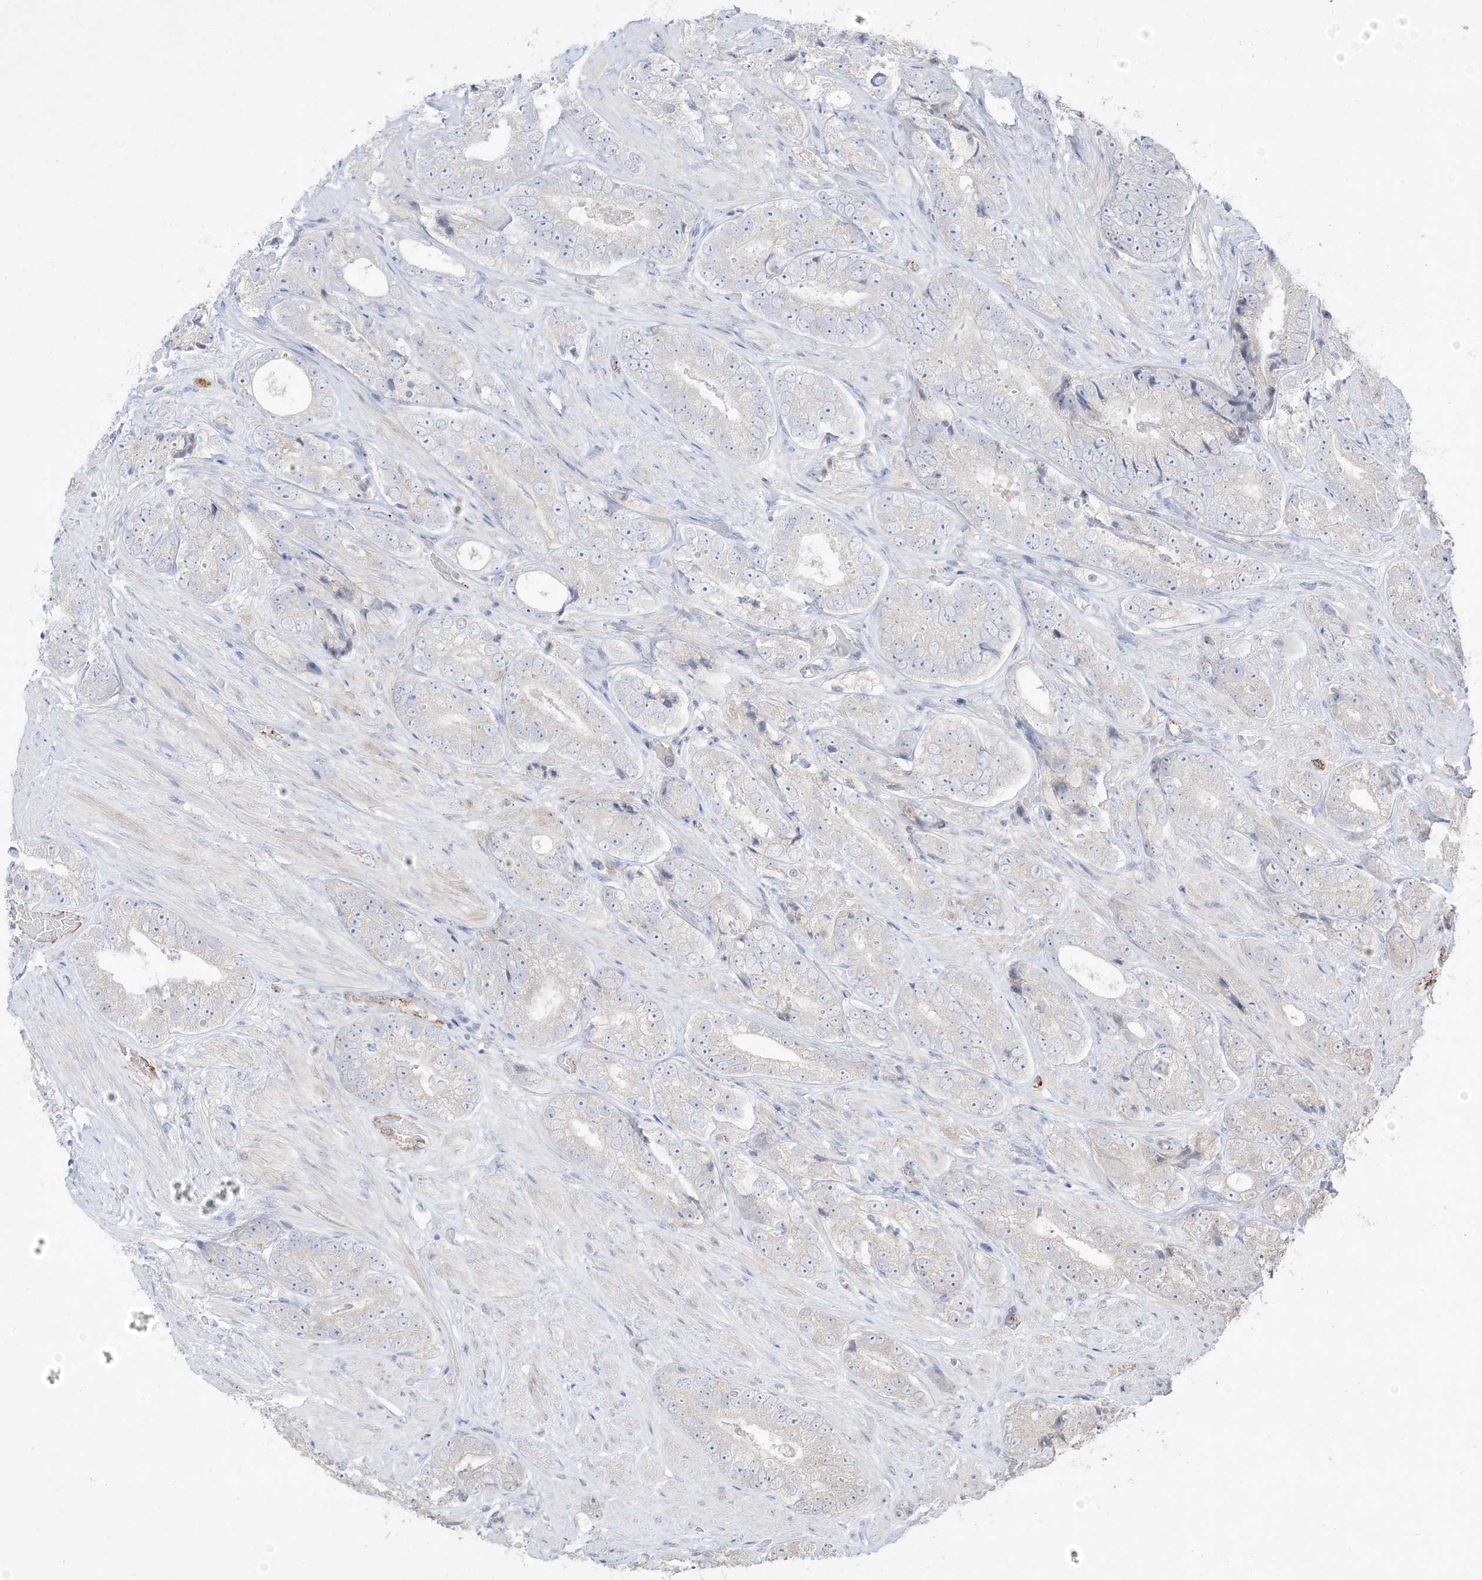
{"staining": {"intensity": "negative", "quantity": "none", "location": "none"}, "tissue": "prostate cancer", "cell_type": "Tumor cells", "image_type": "cancer", "snomed": [{"axis": "morphology", "description": "Adenocarcinoma, High grade"}, {"axis": "topography", "description": "Prostate"}], "caption": "Immunohistochemistry (IHC) image of human prostate high-grade adenocarcinoma stained for a protein (brown), which reveals no staining in tumor cells. Brightfield microscopy of immunohistochemistry (IHC) stained with DAB (brown) and hematoxylin (blue), captured at high magnification.", "gene": "PRSS36", "patient": {"sex": "male", "age": 56}}